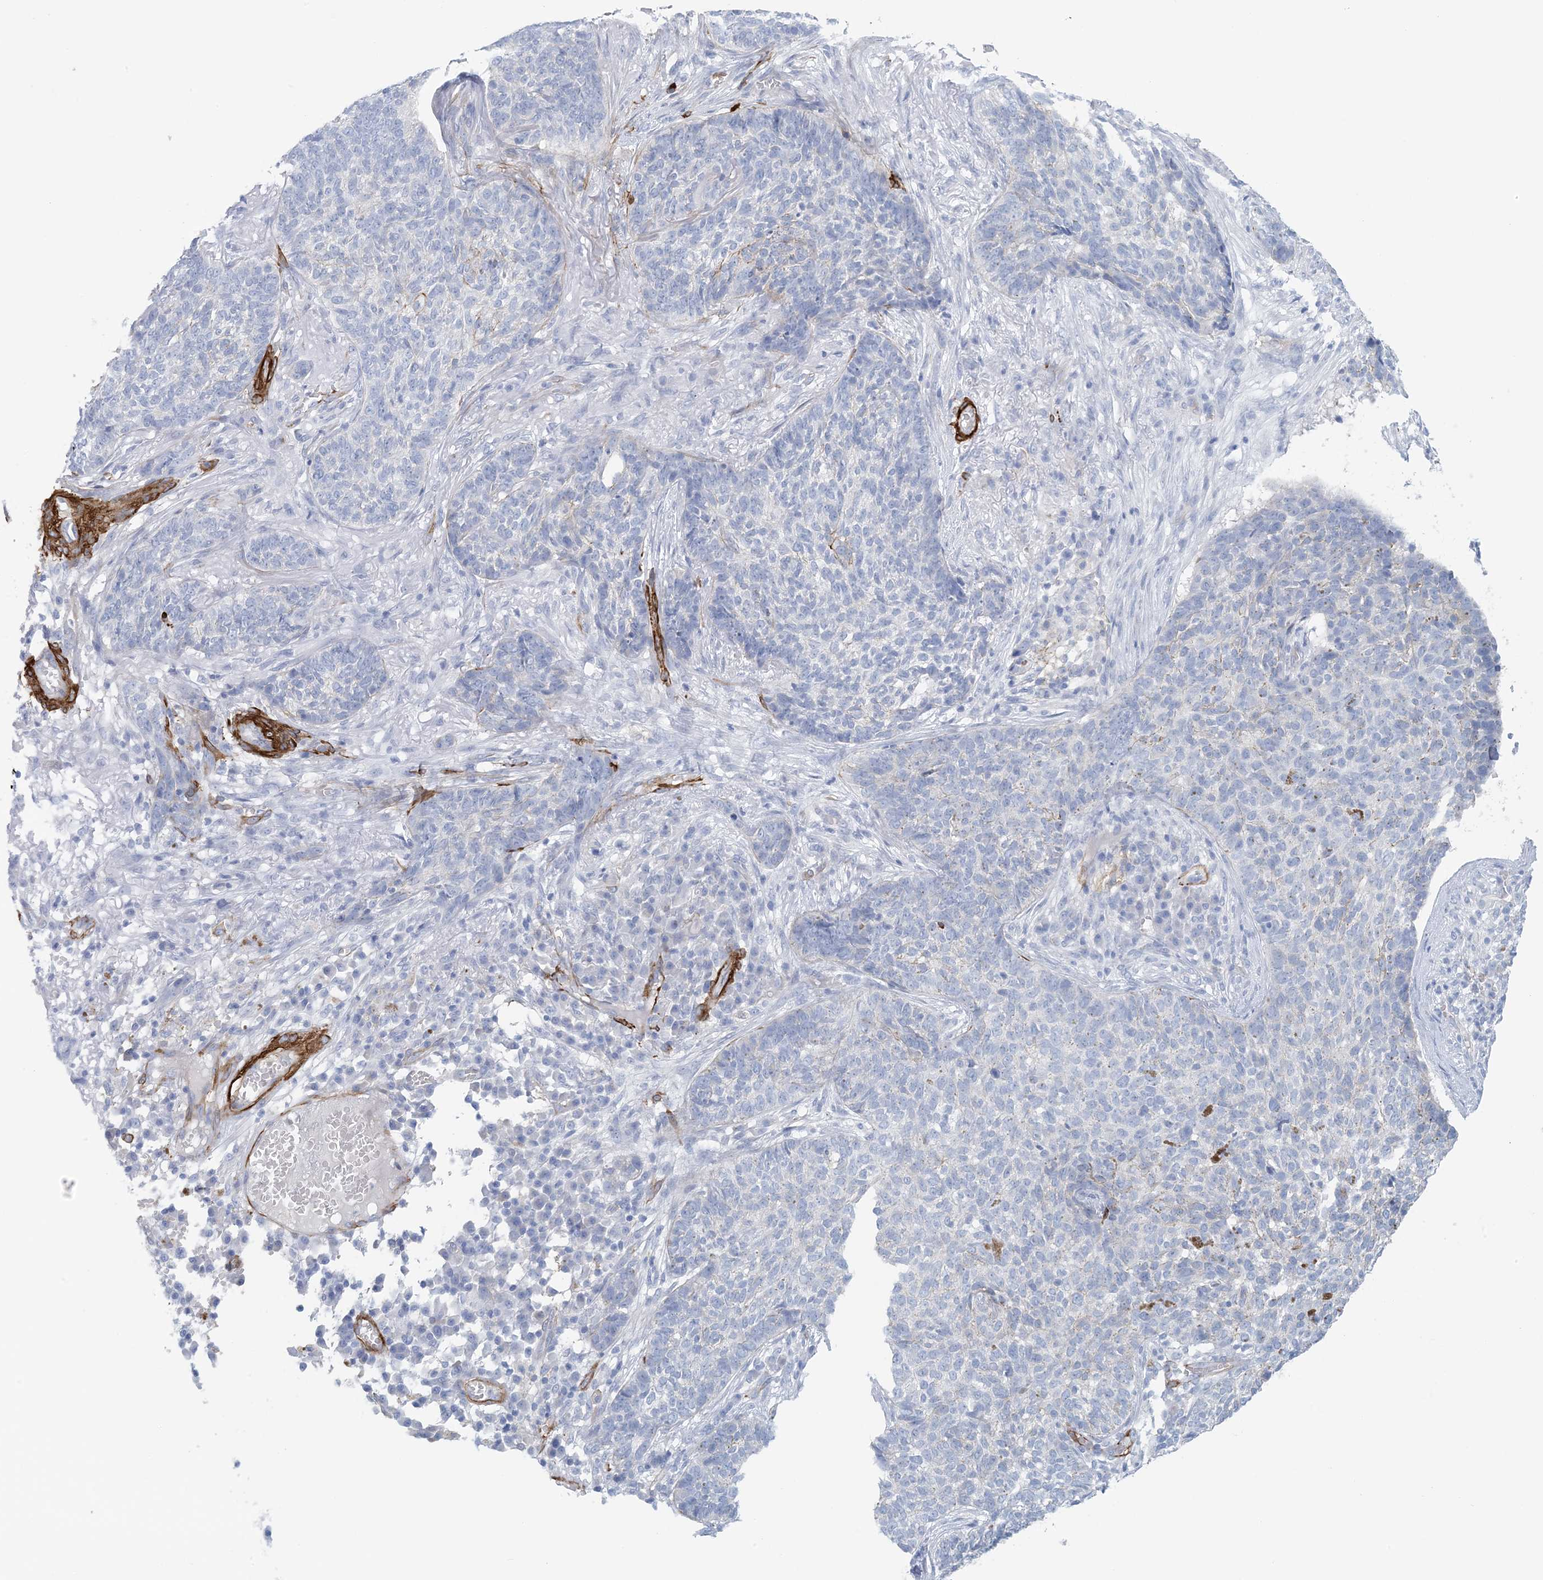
{"staining": {"intensity": "negative", "quantity": "none", "location": "none"}, "tissue": "skin cancer", "cell_type": "Tumor cells", "image_type": "cancer", "snomed": [{"axis": "morphology", "description": "Basal cell carcinoma"}, {"axis": "topography", "description": "Skin"}], "caption": "DAB (3,3'-diaminobenzidine) immunohistochemical staining of human skin cancer exhibits no significant staining in tumor cells.", "gene": "SHANK1", "patient": {"sex": "male", "age": 85}}